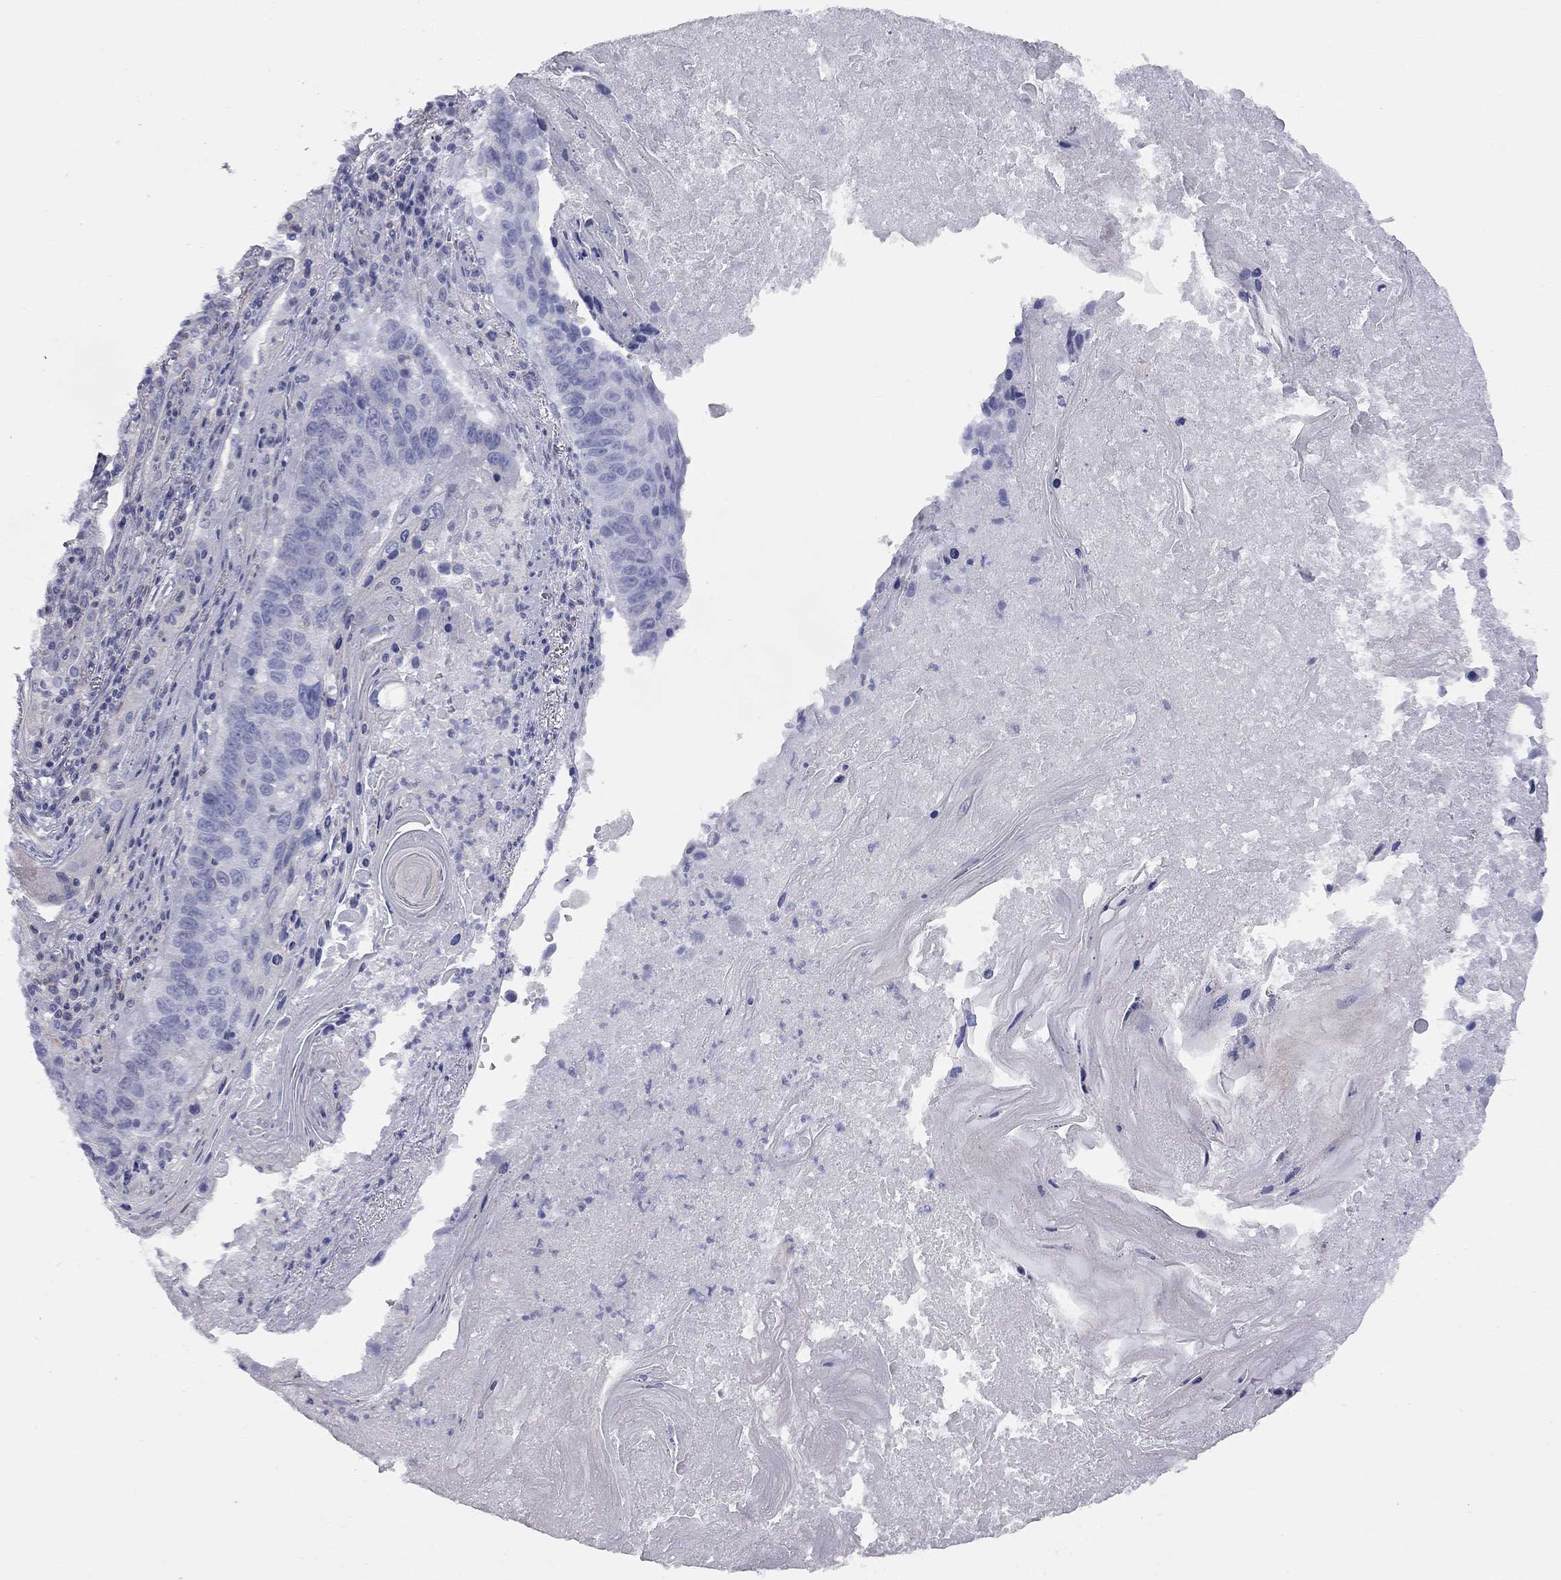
{"staining": {"intensity": "negative", "quantity": "none", "location": "none"}, "tissue": "lung cancer", "cell_type": "Tumor cells", "image_type": "cancer", "snomed": [{"axis": "morphology", "description": "Squamous cell carcinoma, NOS"}, {"axis": "topography", "description": "Lung"}], "caption": "Immunohistochemical staining of lung cancer displays no significant expression in tumor cells.", "gene": "ADCYAP1", "patient": {"sex": "male", "age": 73}}